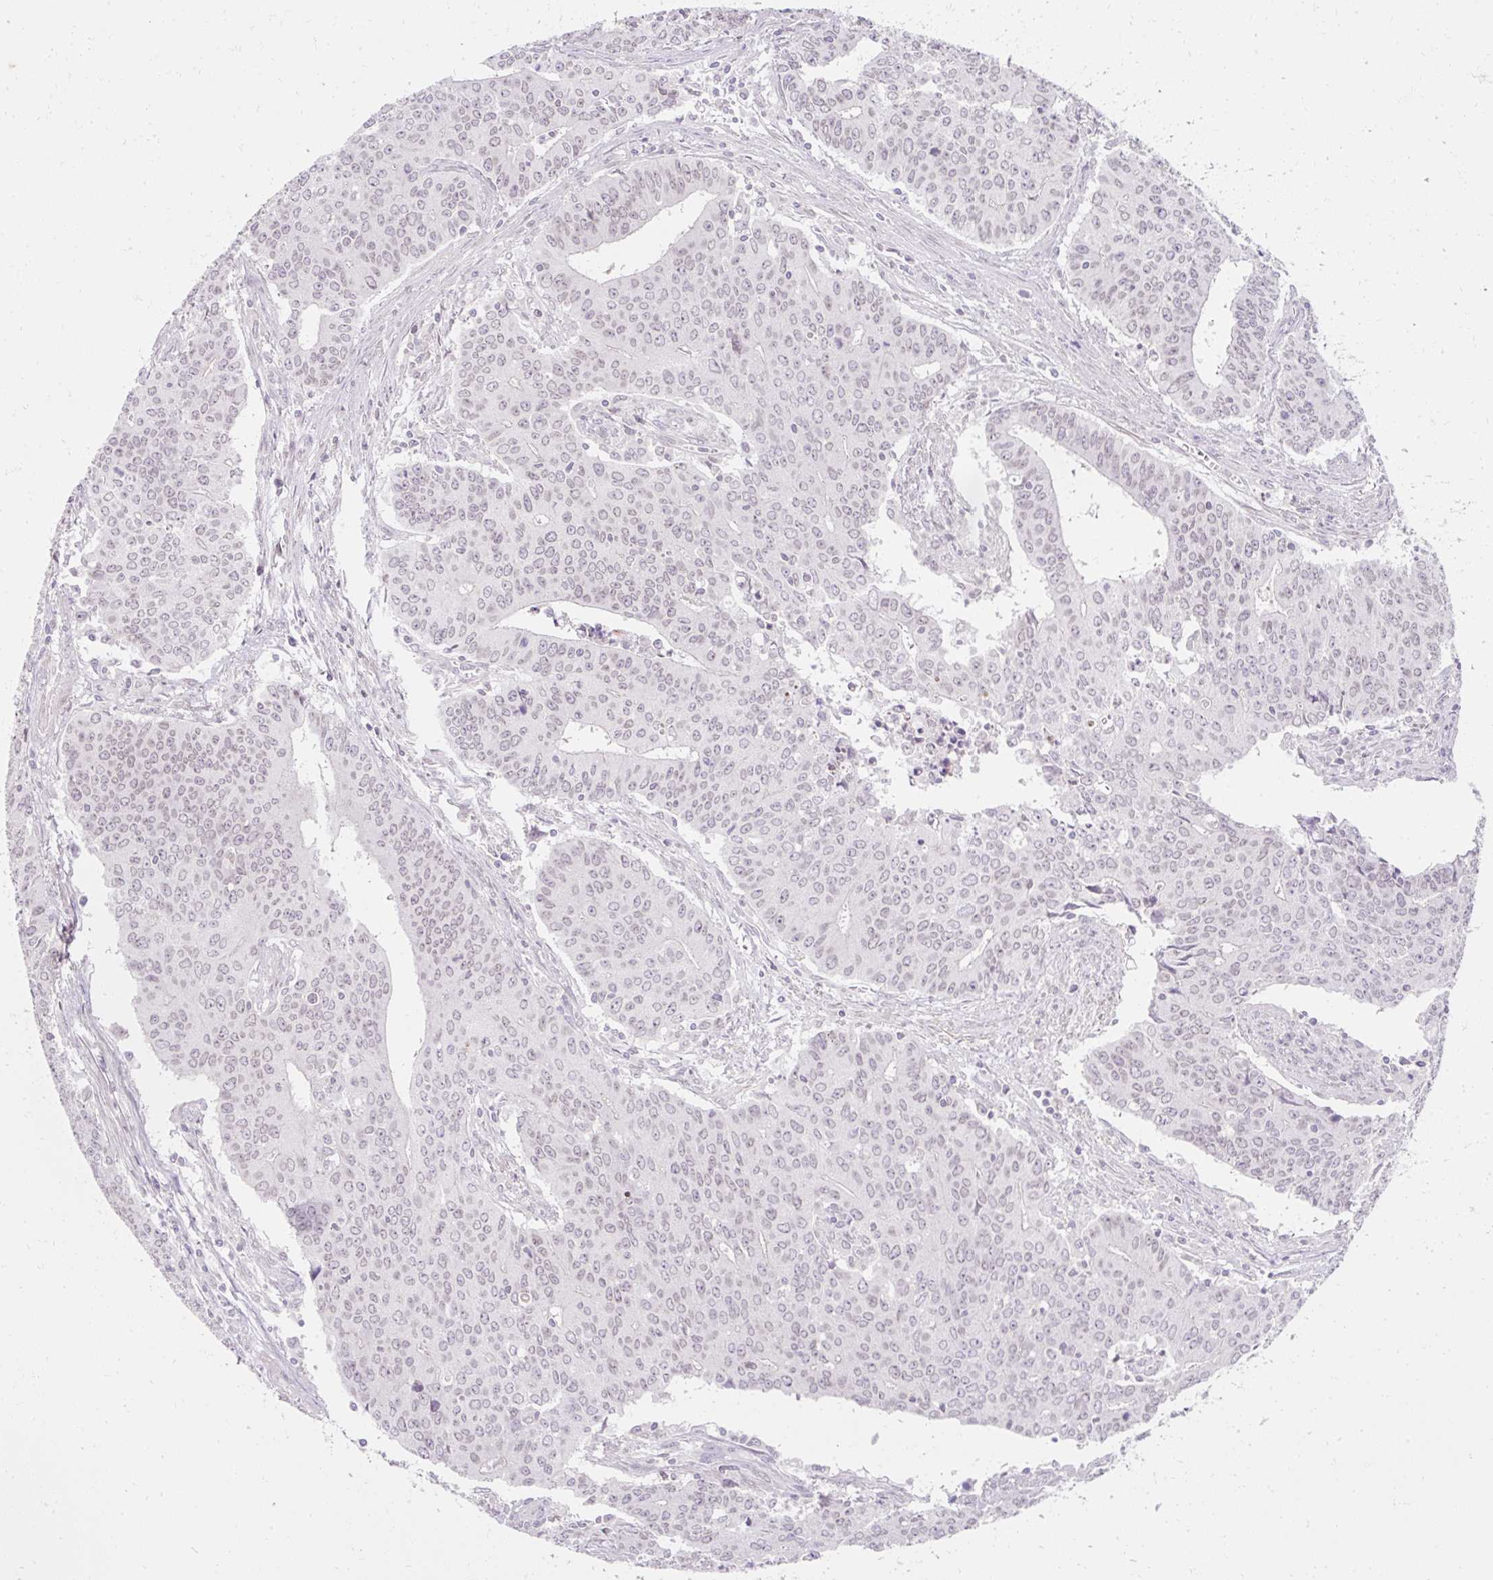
{"staining": {"intensity": "weak", "quantity": "<25%", "location": "cytoplasmic/membranous,nuclear"}, "tissue": "endometrial cancer", "cell_type": "Tumor cells", "image_type": "cancer", "snomed": [{"axis": "morphology", "description": "Adenocarcinoma, NOS"}, {"axis": "topography", "description": "Endometrium"}], "caption": "The histopathology image displays no significant expression in tumor cells of endometrial adenocarcinoma.", "gene": "ZNF610", "patient": {"sex": "female", "age": 59}}